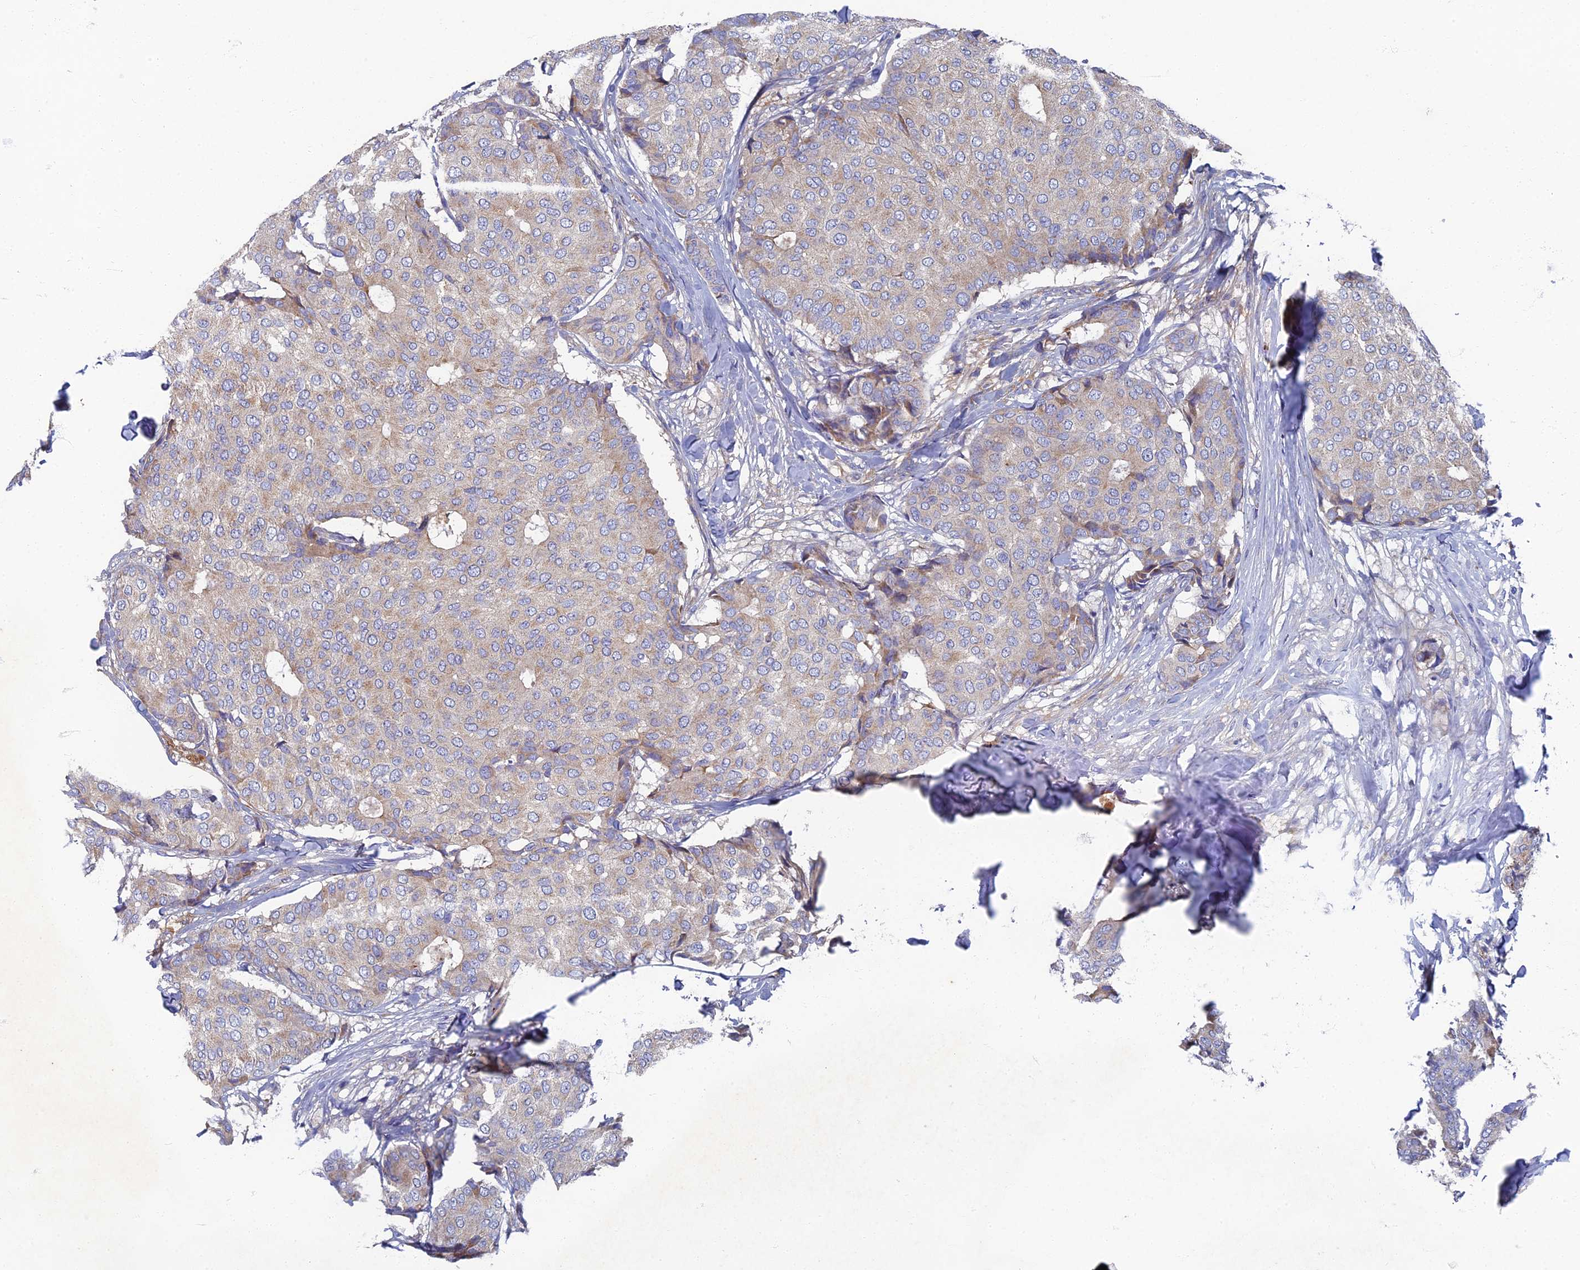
{"staining": {"intensity": "weak", "quantity": "<25%", "location": "cytoplasmic/membranous"}, "tissue": "breast cancer", "cell_type": "Tumor cells", "image_type": "cancer", "snomed": [{"axis": "morphology", "description": "Duct carcinoma"}, {"axis": "topography", "description": "Breast"}], "caption": "Photomicrograph shows no protein staining in tumor cells of breast cancer tissue.", "gene": "RNASEK", "patient": {"sex": "female", "age": 75}}